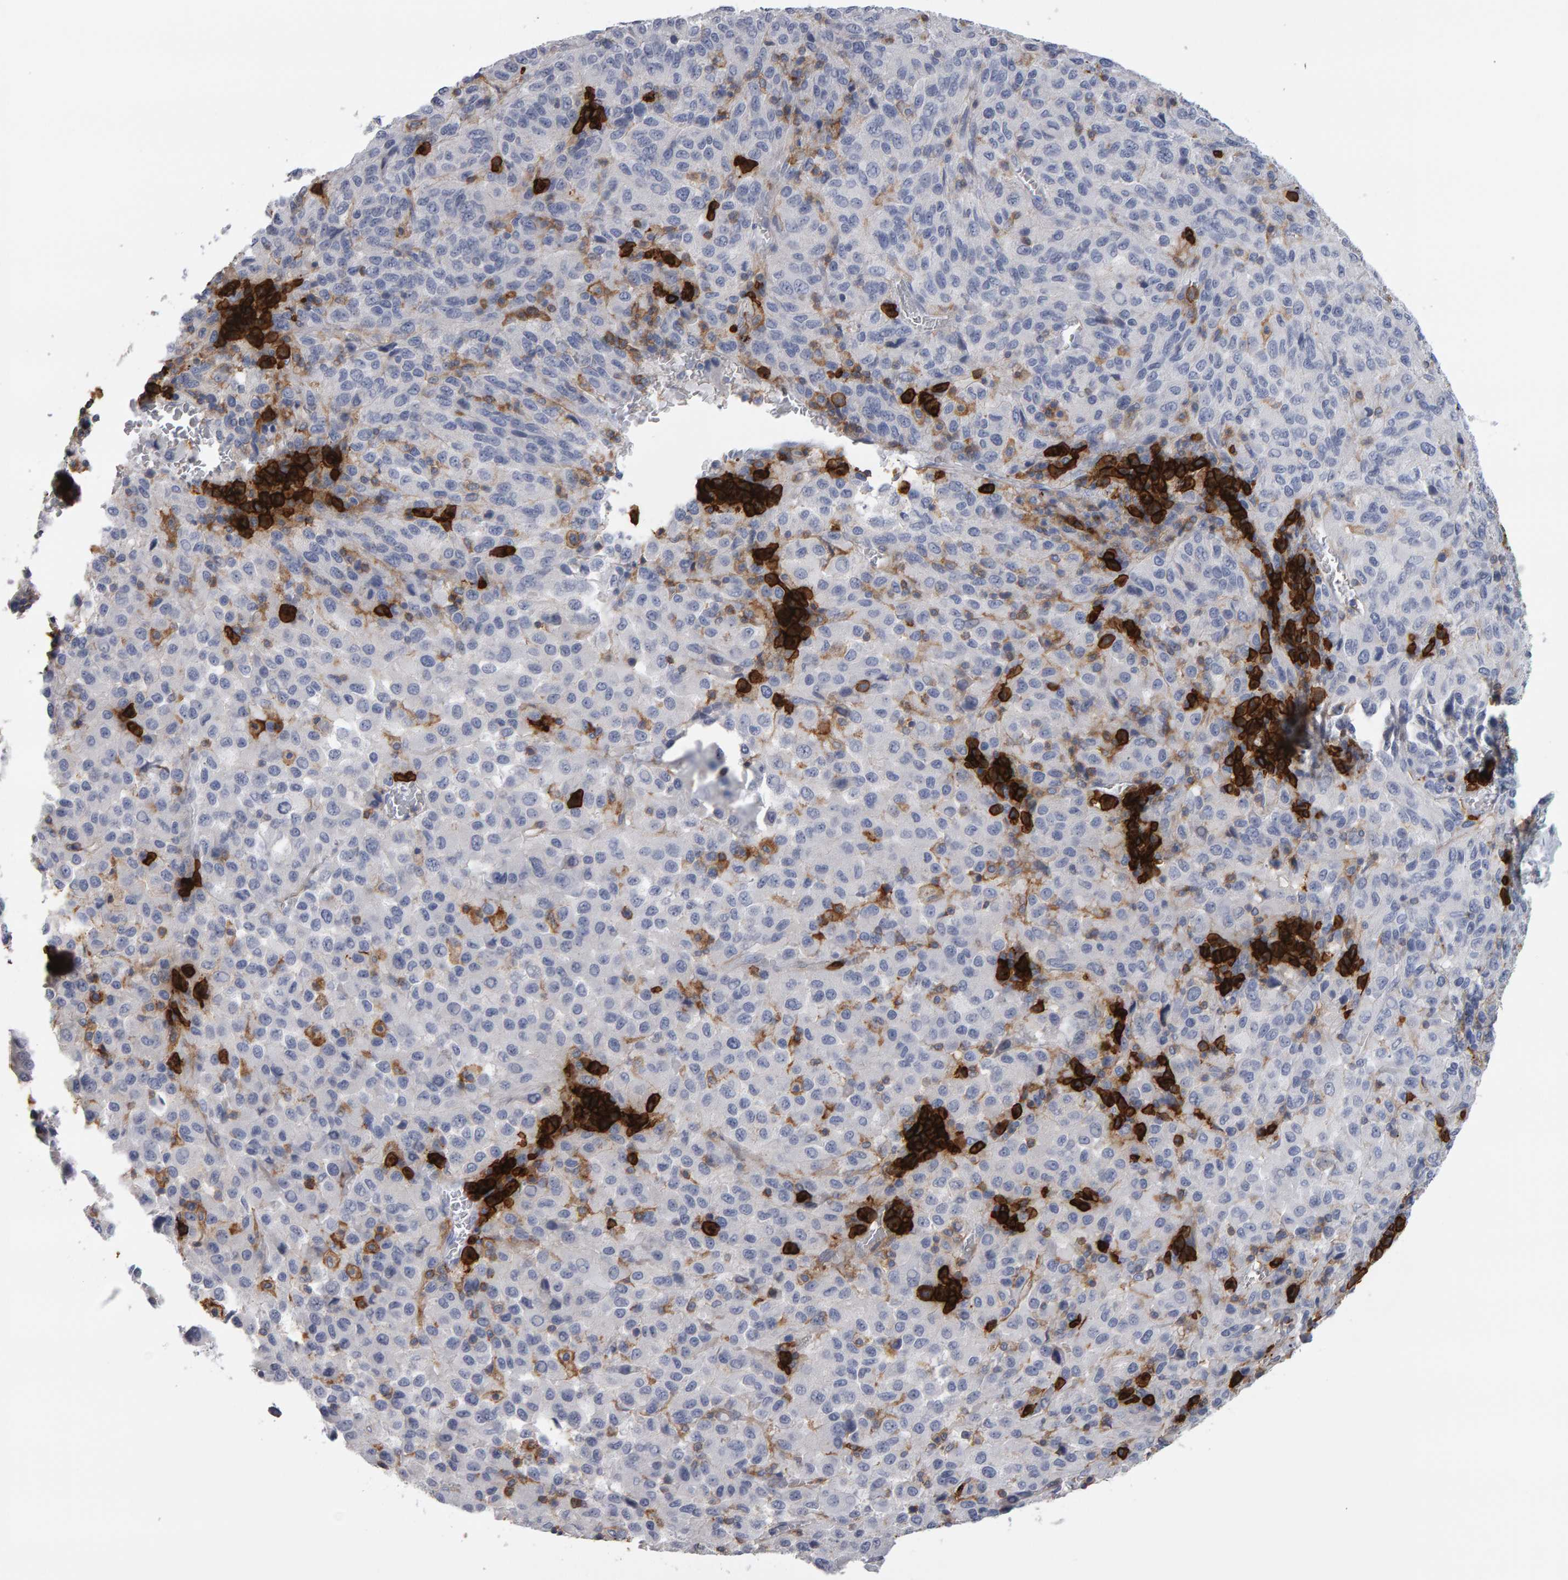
{"staining": {"intensity": "negative", "quantity": "none", "location": "none"}, "tissue": "melanoma", "cell_type": "Tumor cells", "image_type": "cancer", "snomed": [{"axis": "morphology", "description": "Malignant melanoma, Metastatic site"}, {"axis": "topography", "description": "Lung"}], "caption": "Immunohistochemical staining of malignant melanoma (metastatic site) displays no significant positivity in tumor cells. Nuclei are stained in blue.", "gene": "CD38", "patient": {"sex": "male", "age": 64}}